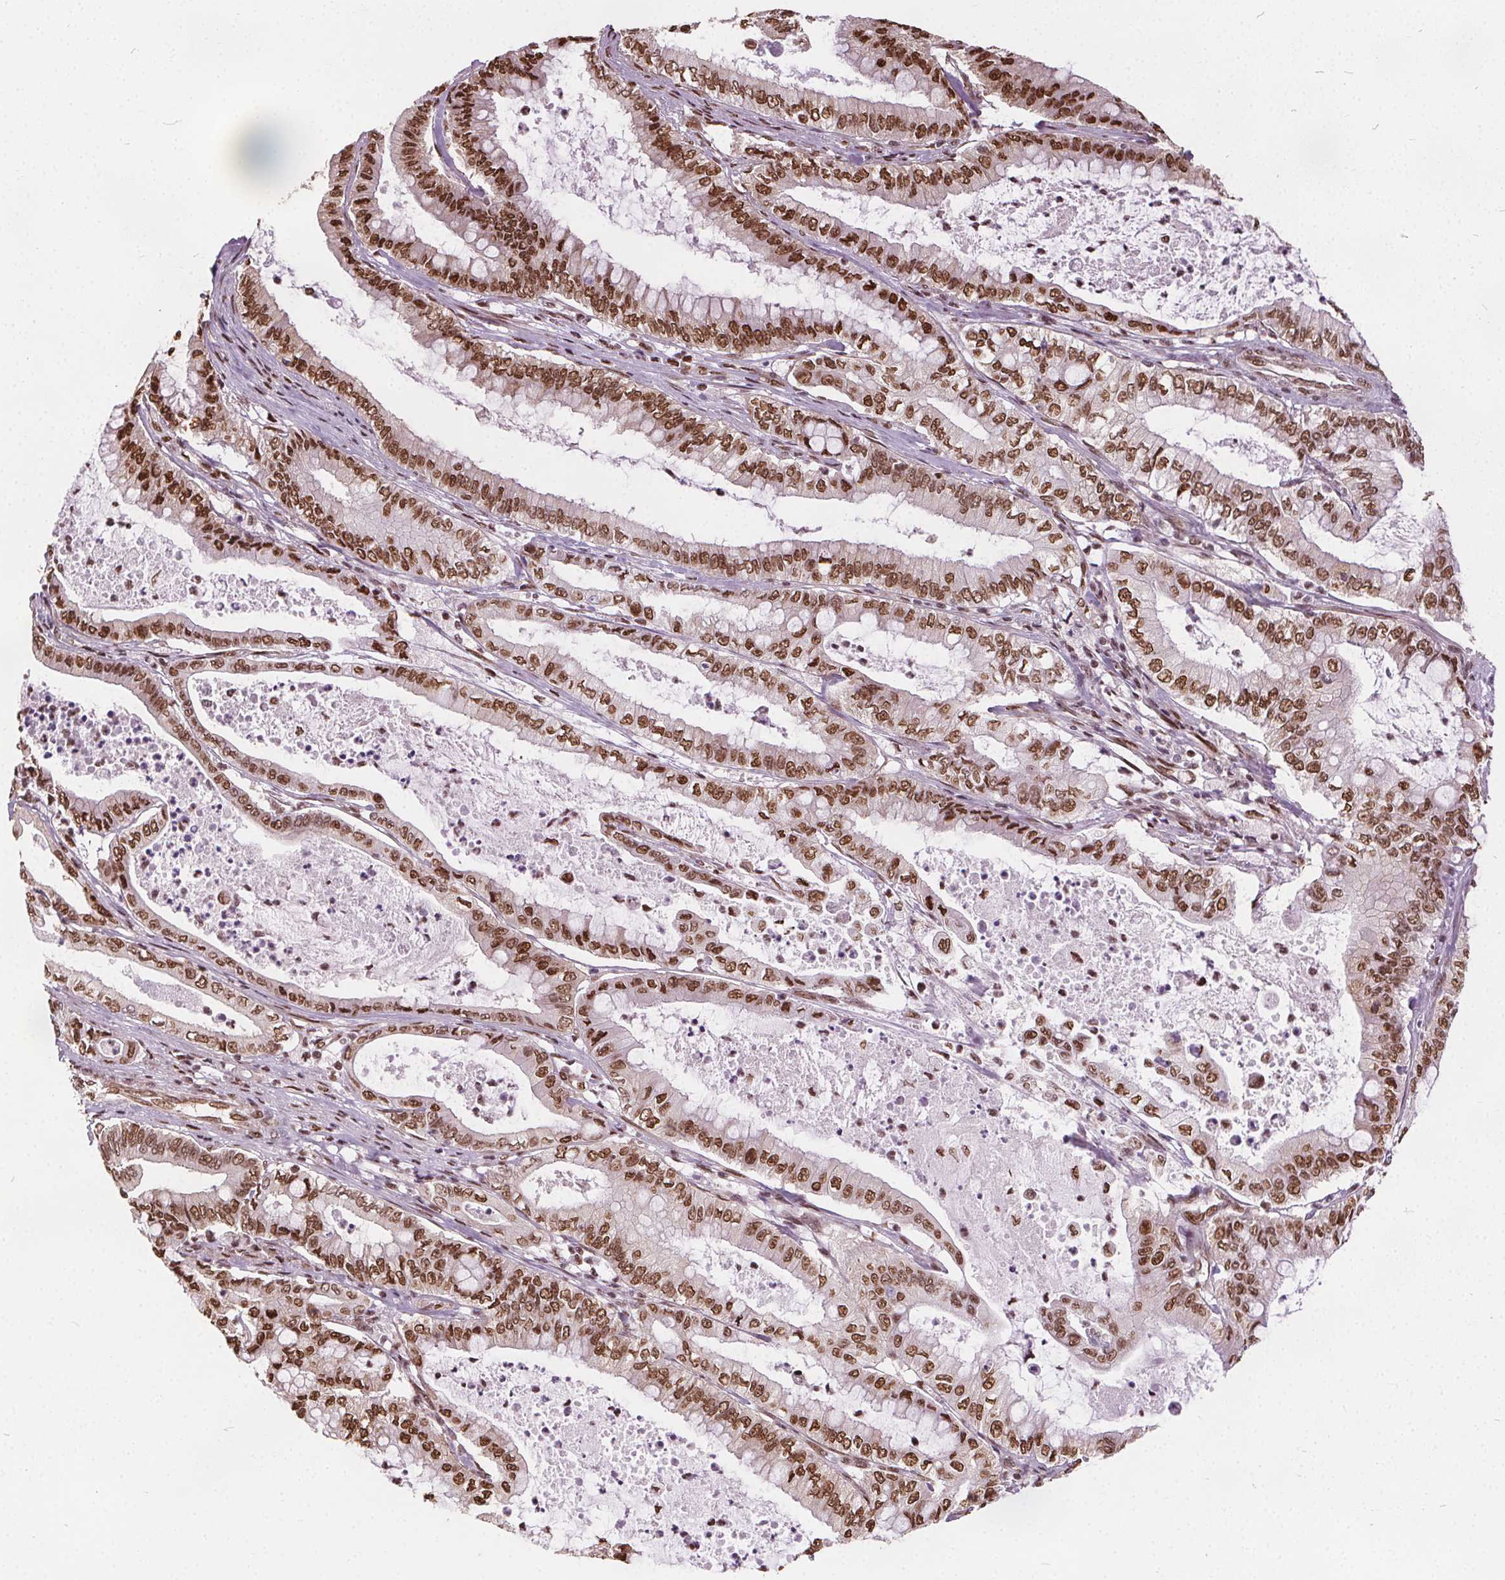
{"staining": {"intensity": "strong", "quantity": ">75%", "location": "nuclear"}, "tissue": "pancreatic cancer", "cell_type": "Tumor cells", "image_type": "cancer", "snomed": [{"axis": "morphology", "description": "Adenocarcinoma, NOS"}, {"axis": "topography", "description": "Pancreas"}], "caption": "The histopathology image displays staining of adenocarcinoma (pancreatic), revealing strong nuclear protein positivity (brown color) within tumor cells.", "gene": "ISLR2", "patient": {"sex": "male", "age": 71}}